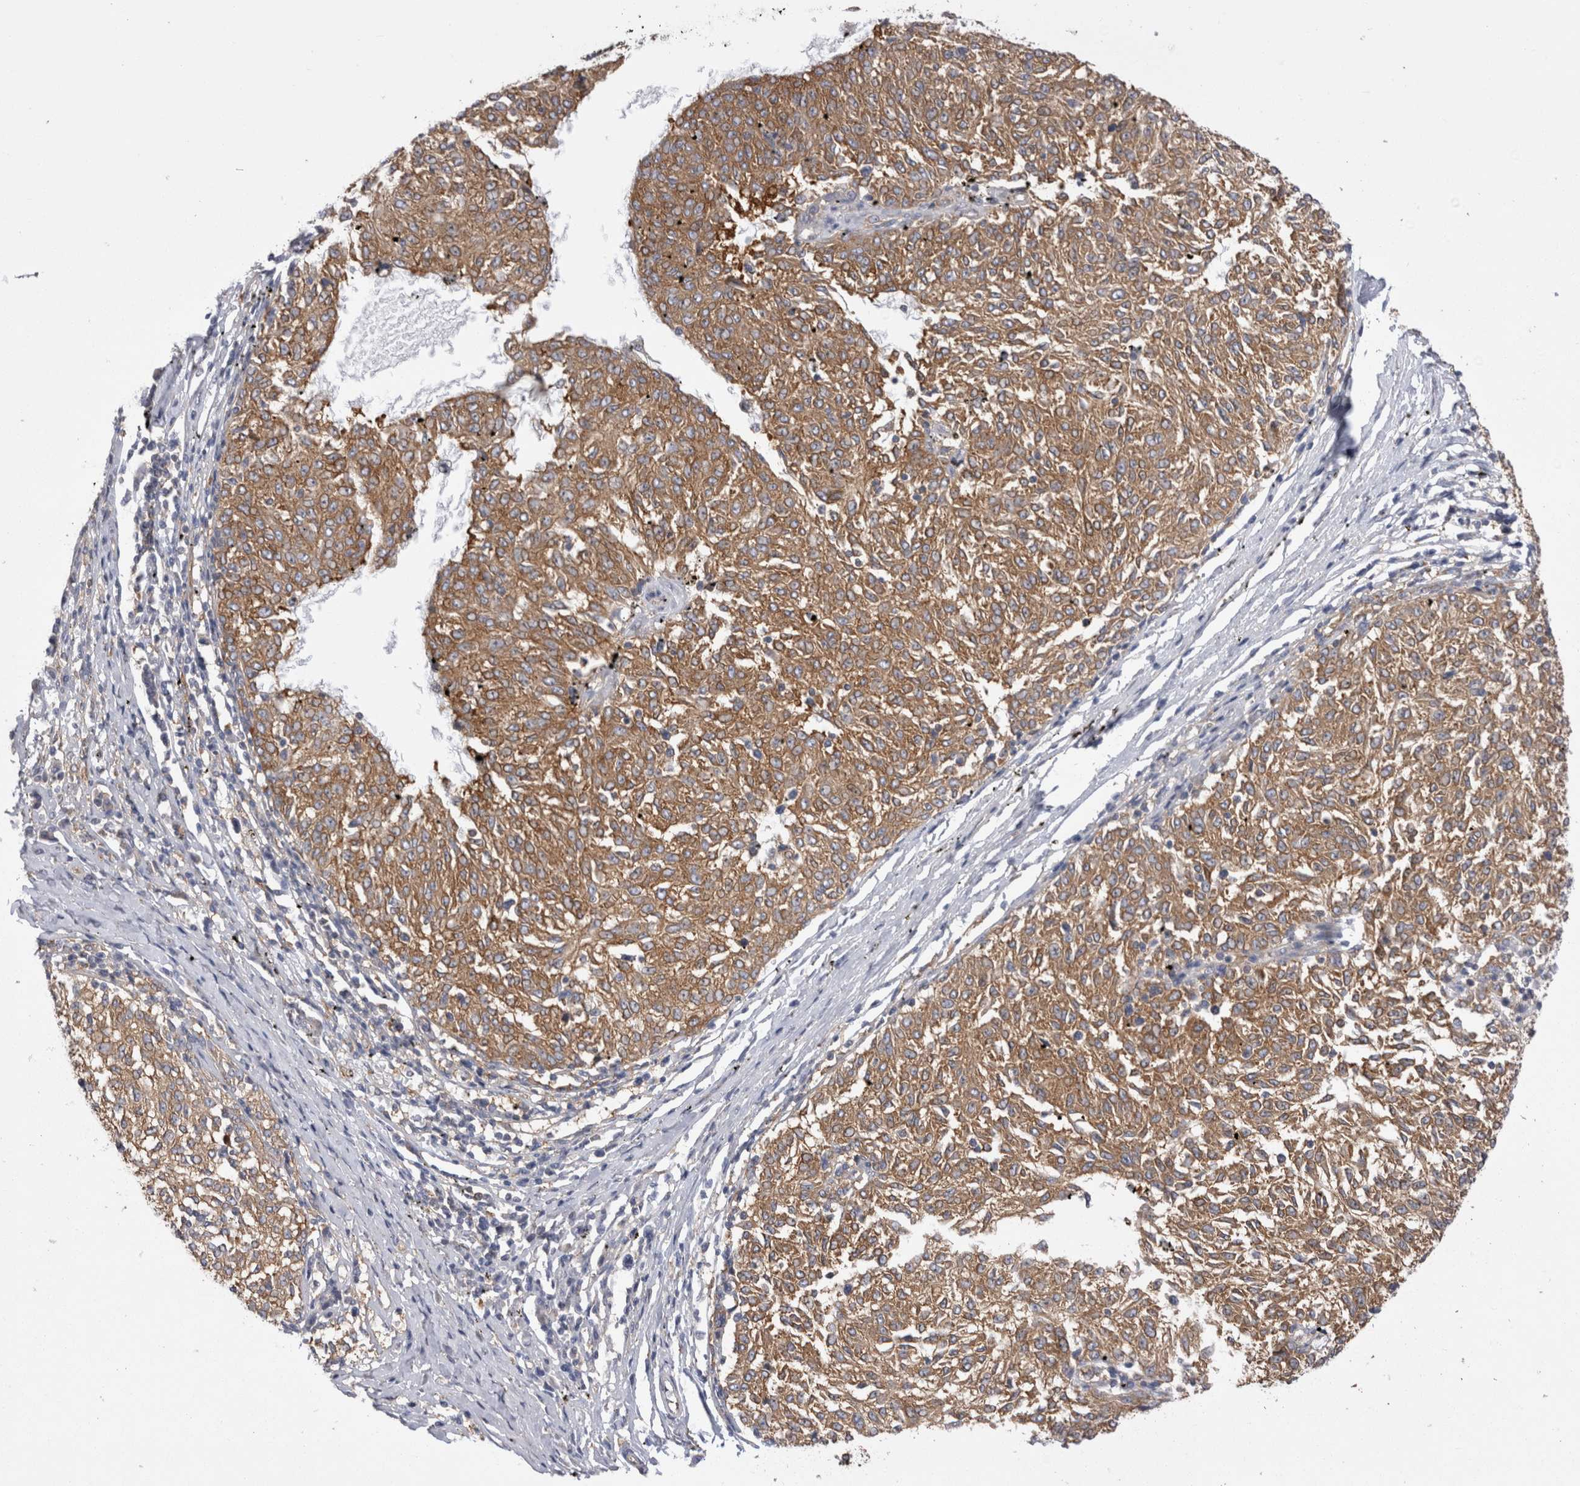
{"staining": {"intensity": "moderate", "quantity": ">75%", "location": "cytoplasmic/membranous"}, "tissue": "melanoma", "cell_type": "Tumor cells", "image_type": "cancer", "snomed": [{"axis": "morphology", "description": "Malignant melanoma, NOS"}, {"axis": "topography", "description": "Skin"}], "caption": "Immunohistochemistry (IHC) (DAB) staining of human malignant melanoma displays moderate cytoplasmic/membranous protein staining in about >75% of tumor cells.", "gene": "RAB11FIP1", "patient": {"sex": "female", "age": 72}}